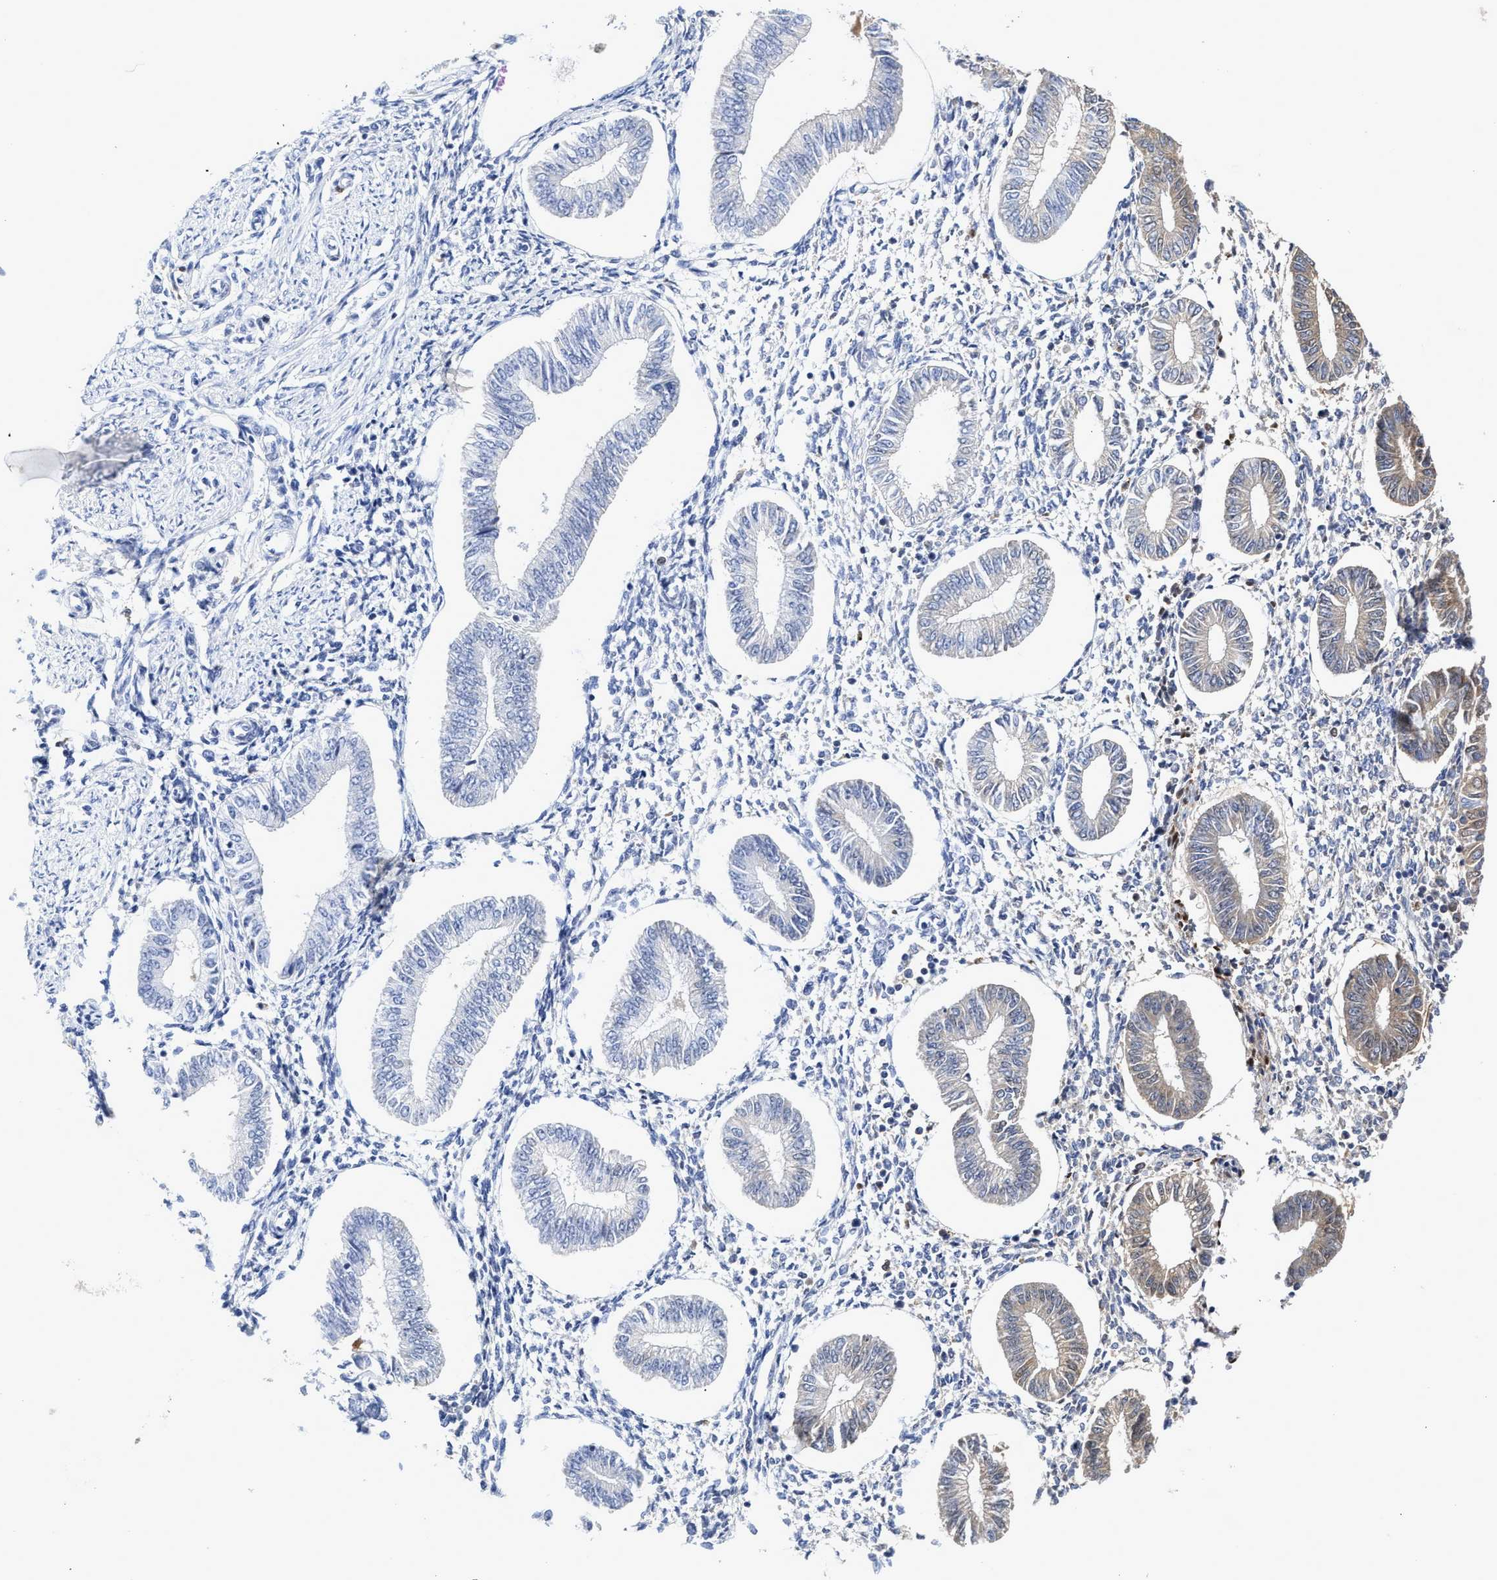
{"staining": {"intensity": "negative", "quantity": "none", "location": "none"}, "tissue": "endometrium", "cell_type": "Cells in endometrial stroma", "image_type": "normal", "snomed": [{"axis": "morphology", "description": "Normal tissue, NOS"}, {"axis": "topography", "description": "Endometrium"}], "caption": "Image shows no significant protein expression in cells in endometrial stroma of unremarkable endometrium. The staining was performed using DAB to visualize the protein expression in brown, while the nuclei were stained in blue with hematoxylin (Magnification: 20x).", "gene": "C2", "patient": {"sex": "female", "age": 50}}